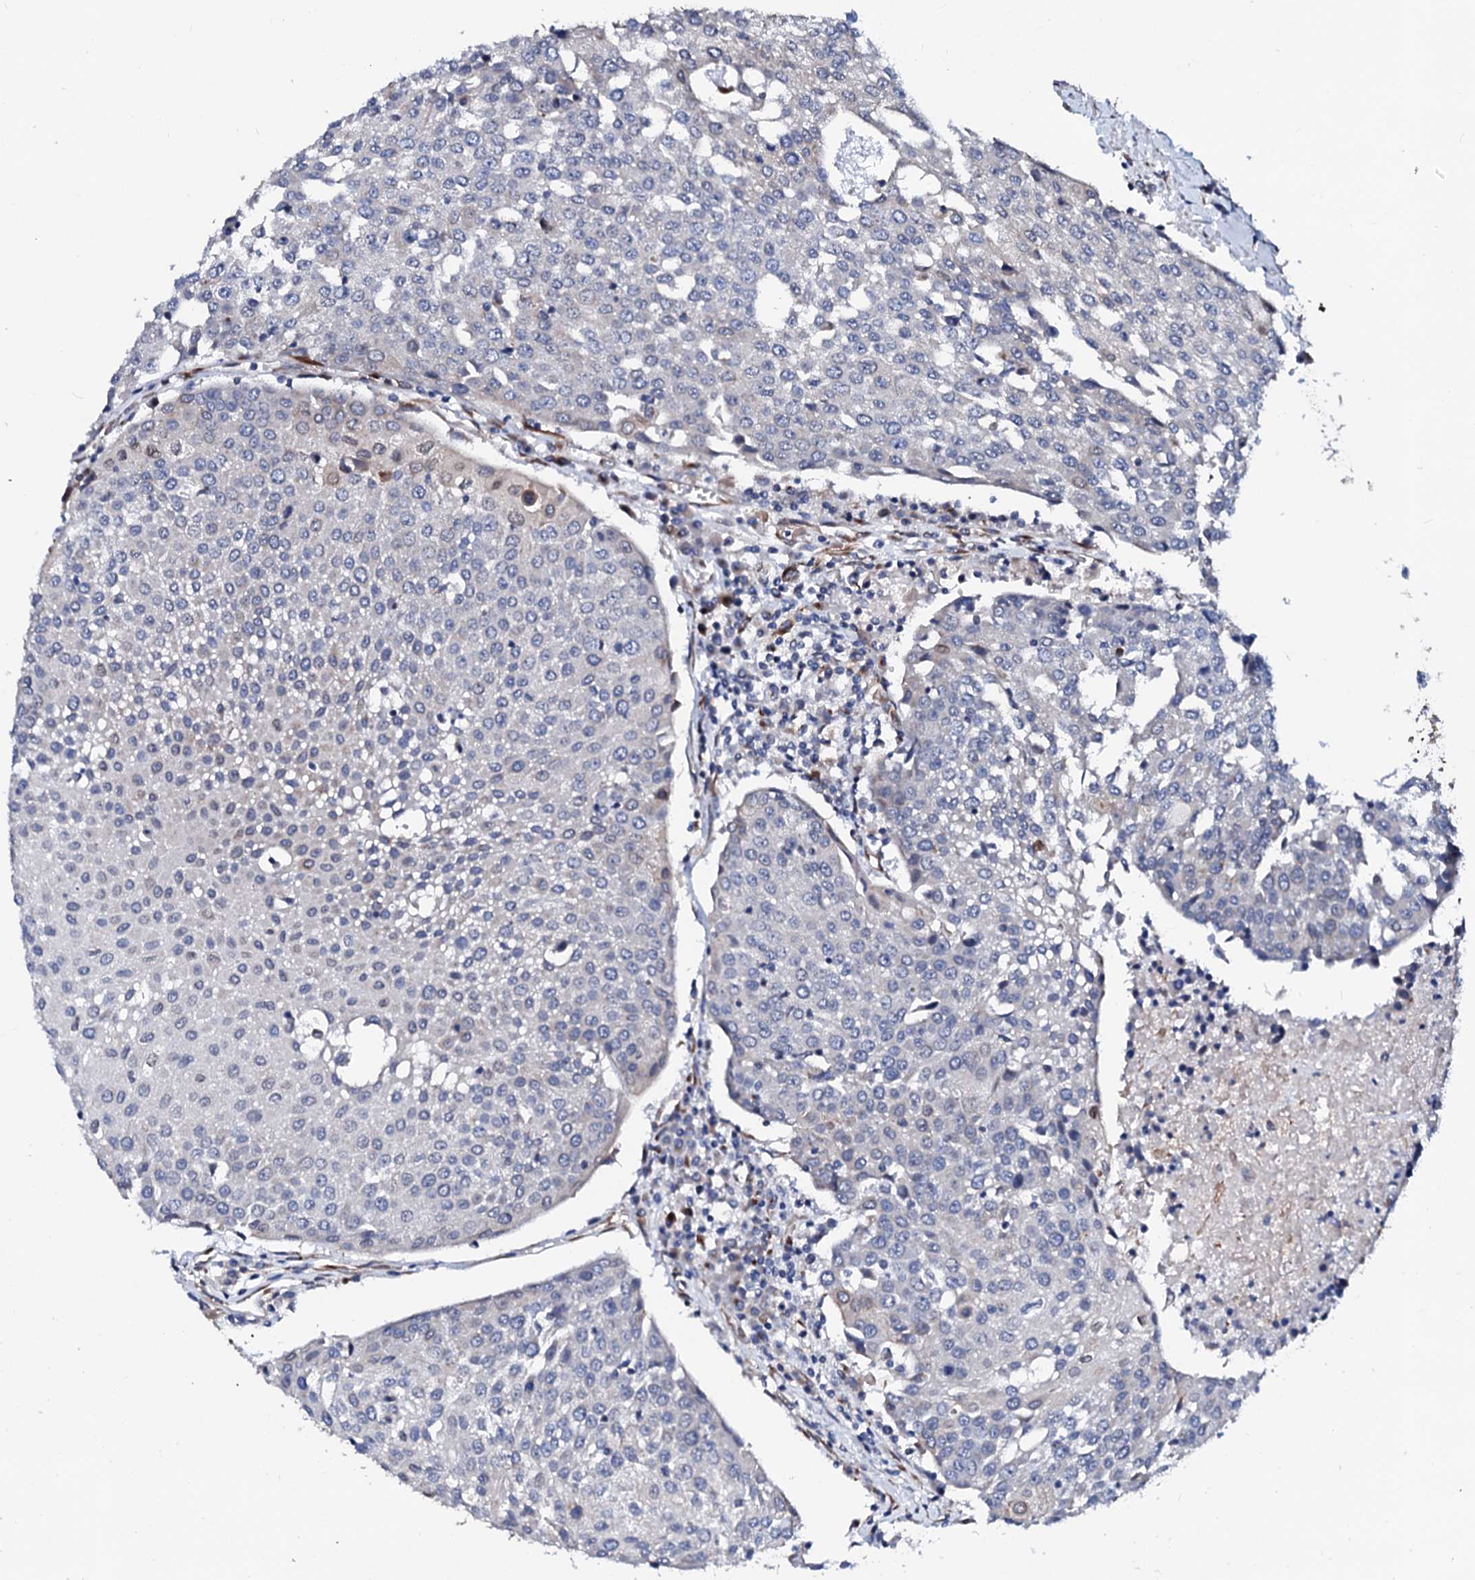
{"staining": {"intensity": "negative", "quantity": "none", "location": "none"}, "tissue": "urothelial cancer", "cell_type": "Tumor cells", "image_type": "cancer", "snomed": [{"axis": "morphology", "description": "Urothelial carcinoma, High grade"}, {"axis": "topography", "description": "Urinary bladder"}], "caption": "IHC photomicrograph of high-grade urothelial carcinoma stained for a protein (brown), which reveals no expression in tumor cells.", "gene": "TMCO3", "patient": {"sex": "female", "age": 85}}